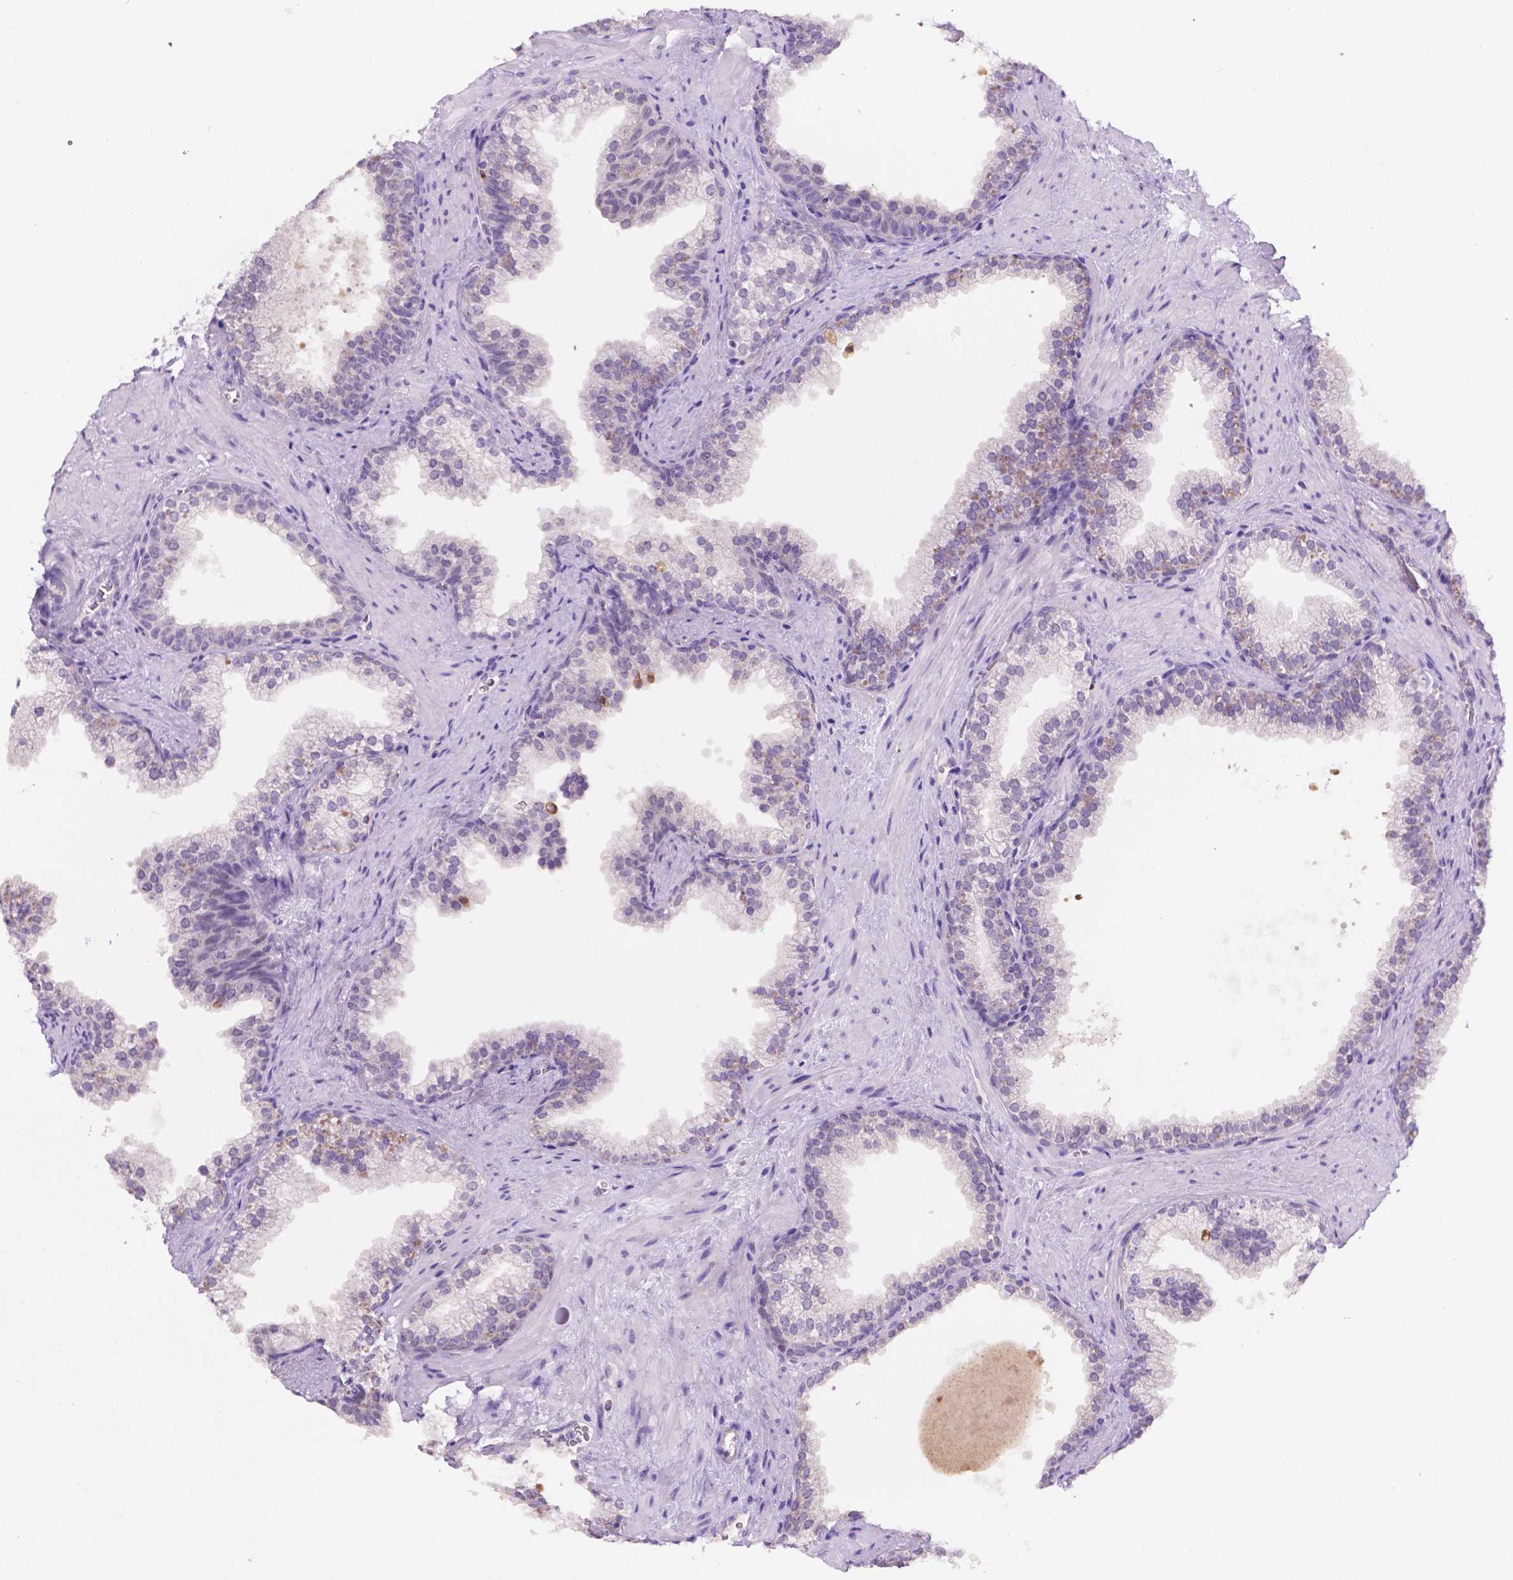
{"staining": {"intensity": "moderate", "quantity": "<25%", "location": "cytoplasmic/membranous"}, "tissue": "prostate", "cell_type": "Glandular cells", "image_type": "normal", "snomed": [{"axis": "morphology", "description": "Normal tissue, NOS"}, {"axis": "topography", "description": "Prostate"}], "caption": "Prostate stained with DAB (3,3'-diaminobenzidine) IHC demonstrates low levels of moderate cytoplasmic/membranous staining in approximately <25% of glandular cells.", "gene": "MMP27", "patient": {"sex": "male", "age": 79}}